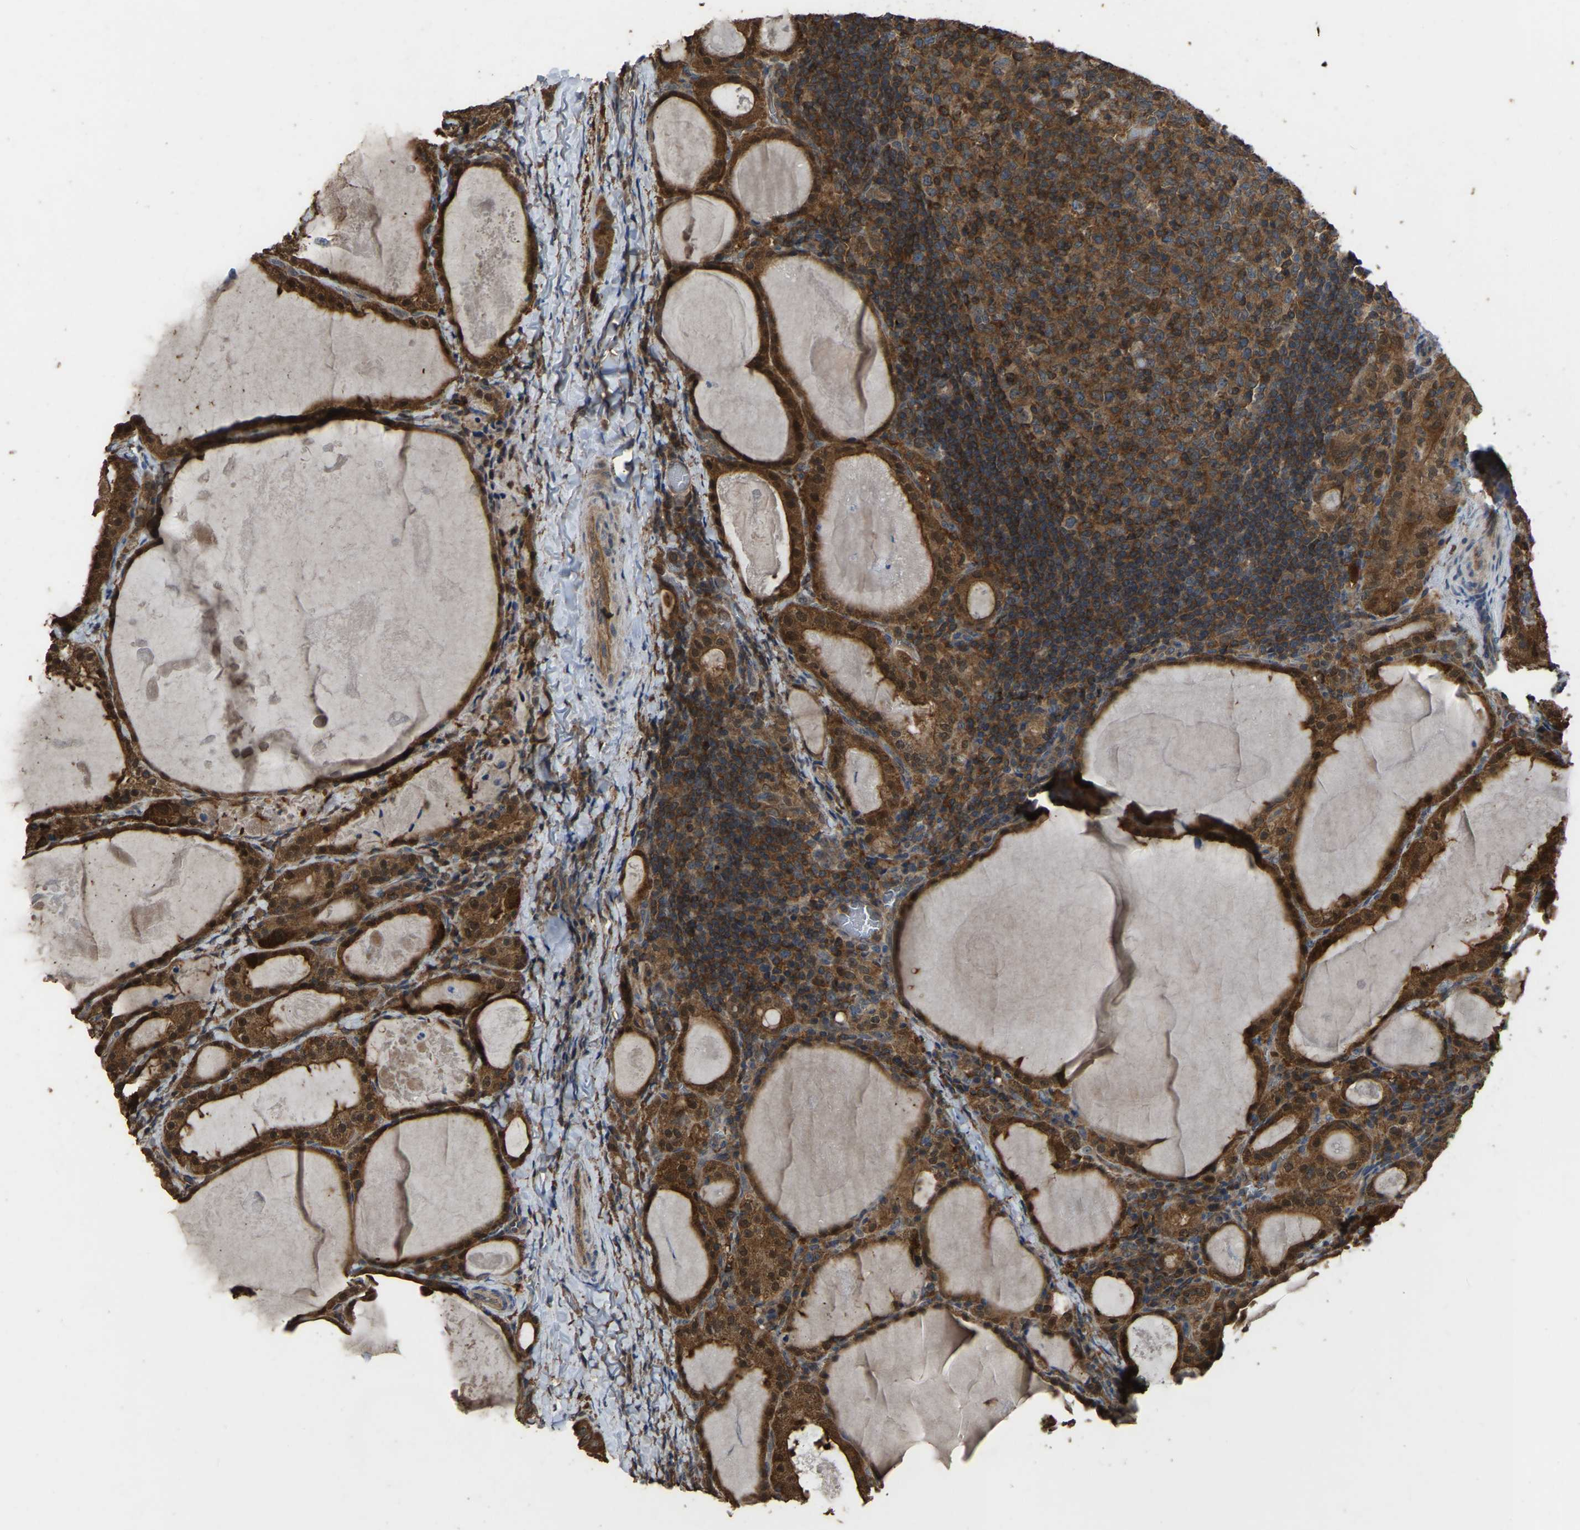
{"staining": {"intensity": "strong", "quantity": ">75%", "location": "cytoplasmic/membranous,nuclear"}, "tissue": "thyroid cancer", "cell_type": "Tumor cells", "image_type": "cancer", "snomed": [{"axis": "morphology", "description": "Papillary adenocarcinoma, NOS"}, {"axis": "topography", "description": "Thyroid gland"}], "caption": "This image exhibits papillary adenocarcinoma (thyroid) stained with immunohistochemistry to label a protein in brown. The cytoplasmic/membranous and nuclear of tumor cells show strong positivity for the protein. Nuclei are counter-stained blue.", "gene": "FHIT", "patient": {"sex": "female", "age": 42}}